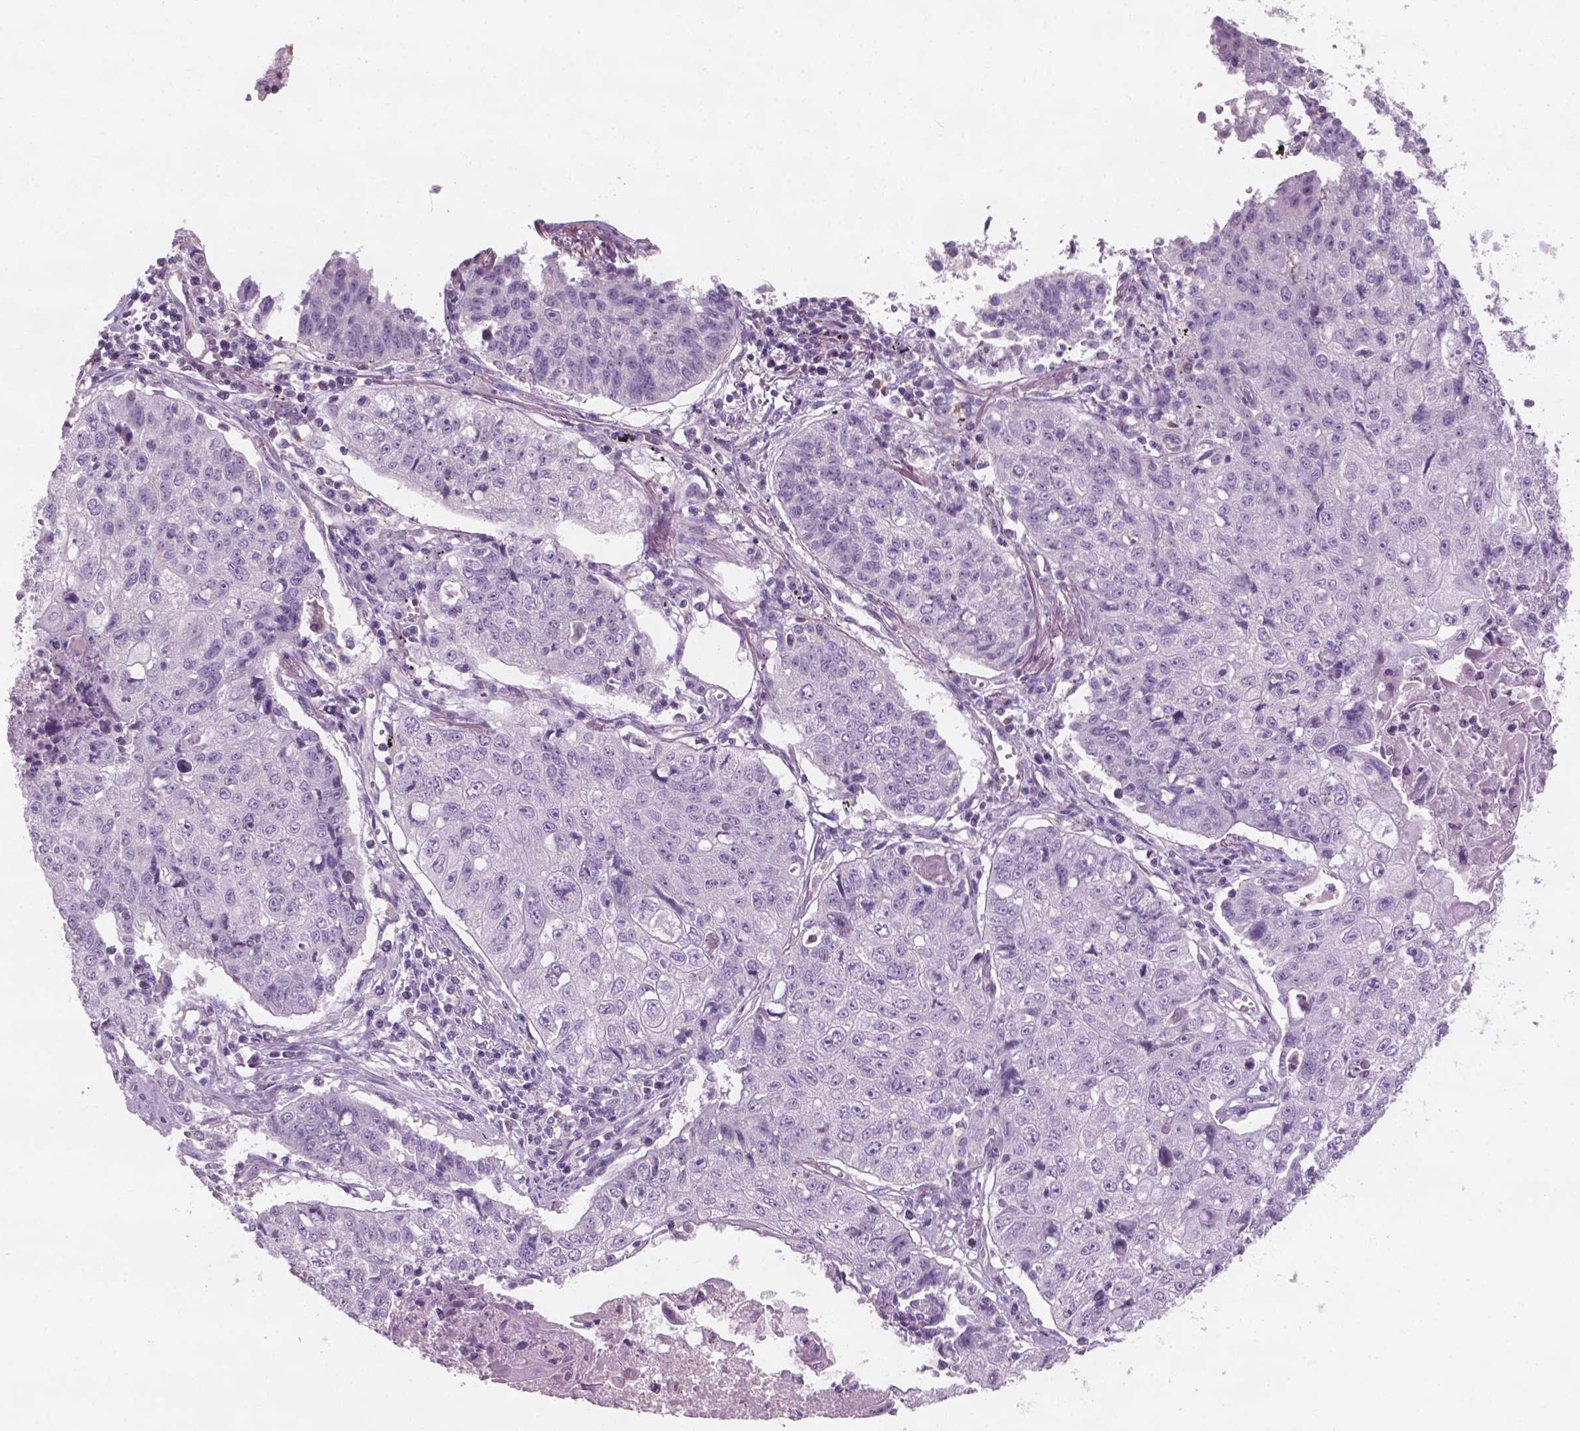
{"staining": {"intensity": "negative", "quantity": "none", "location": "none"}, "tissue": "lung cancer", "cell_type": "Tumor cells", "image_type": "cancer", "snomed": [{"axis": "morphology", "description": "Normal morphology"}, {"axis": "morphology", "description": "Aneuploidy"}, {"axis": "morphology", "description": "Squamous cell carcinoma, NOS"}, {"axis": "topography", "description": "Lymph node"}, {"axis": "topography", "description": "Lung"}], "caption": "Tumor cells show no significant positivity in lung cancer (squamous cell carcinoma).", "gene": "AWAT1", "patient": {"sex": "female", "age": 76}}